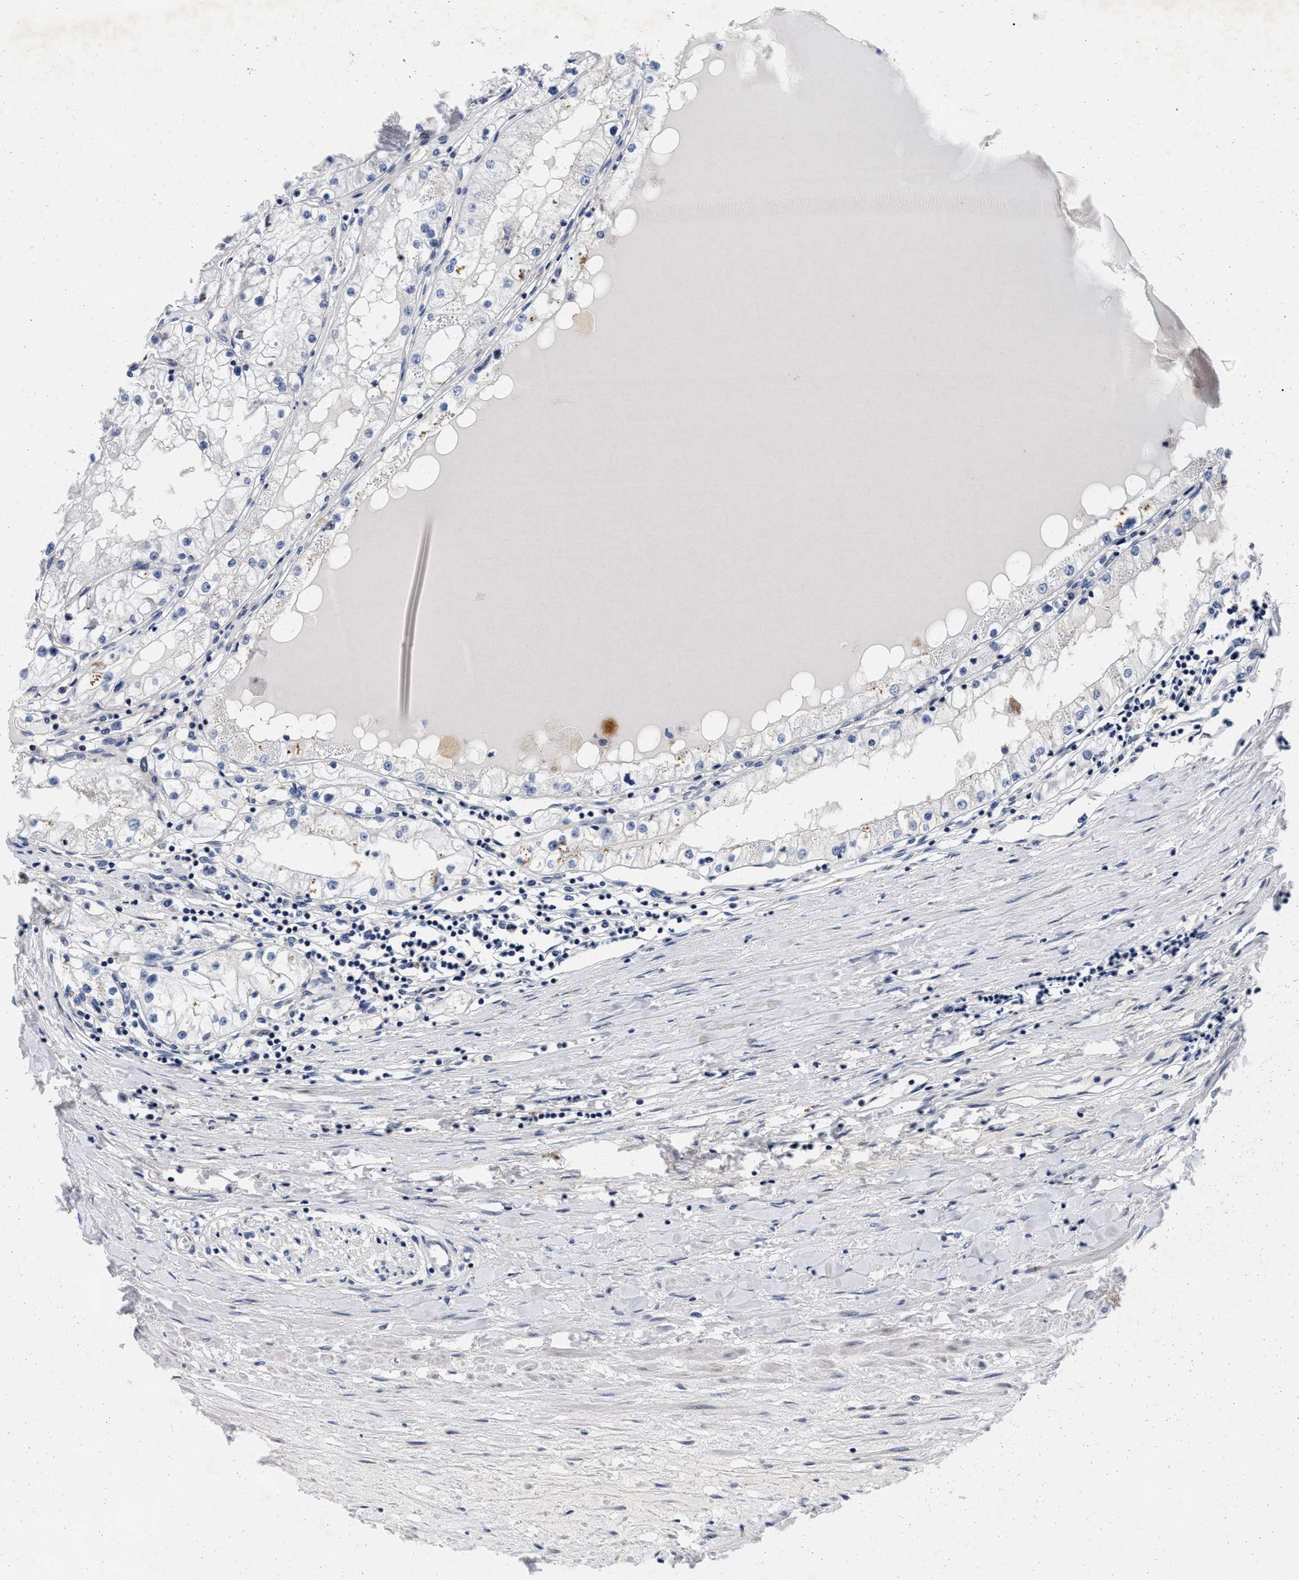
{"staining": {"intensity": "negative", "quantity": "none", "location": "none"}, "tissue": "renal cancer", "cell_type": "Tumor cells", "image_type": "cancer", "snomed": [{"axis": "morphology", "description": "Adenocarcinoma, NOS"}, {"axis": "topography", "description": "Kidney"}], "caption": "An immunohistochemistry (IHC) micrograph of renal adenocarcinoma is shown. There is no staining in tumor cells of renal adenocarcinoma.", "gene": "LAD1", "patient": {"sex": "male", "age": 68}}